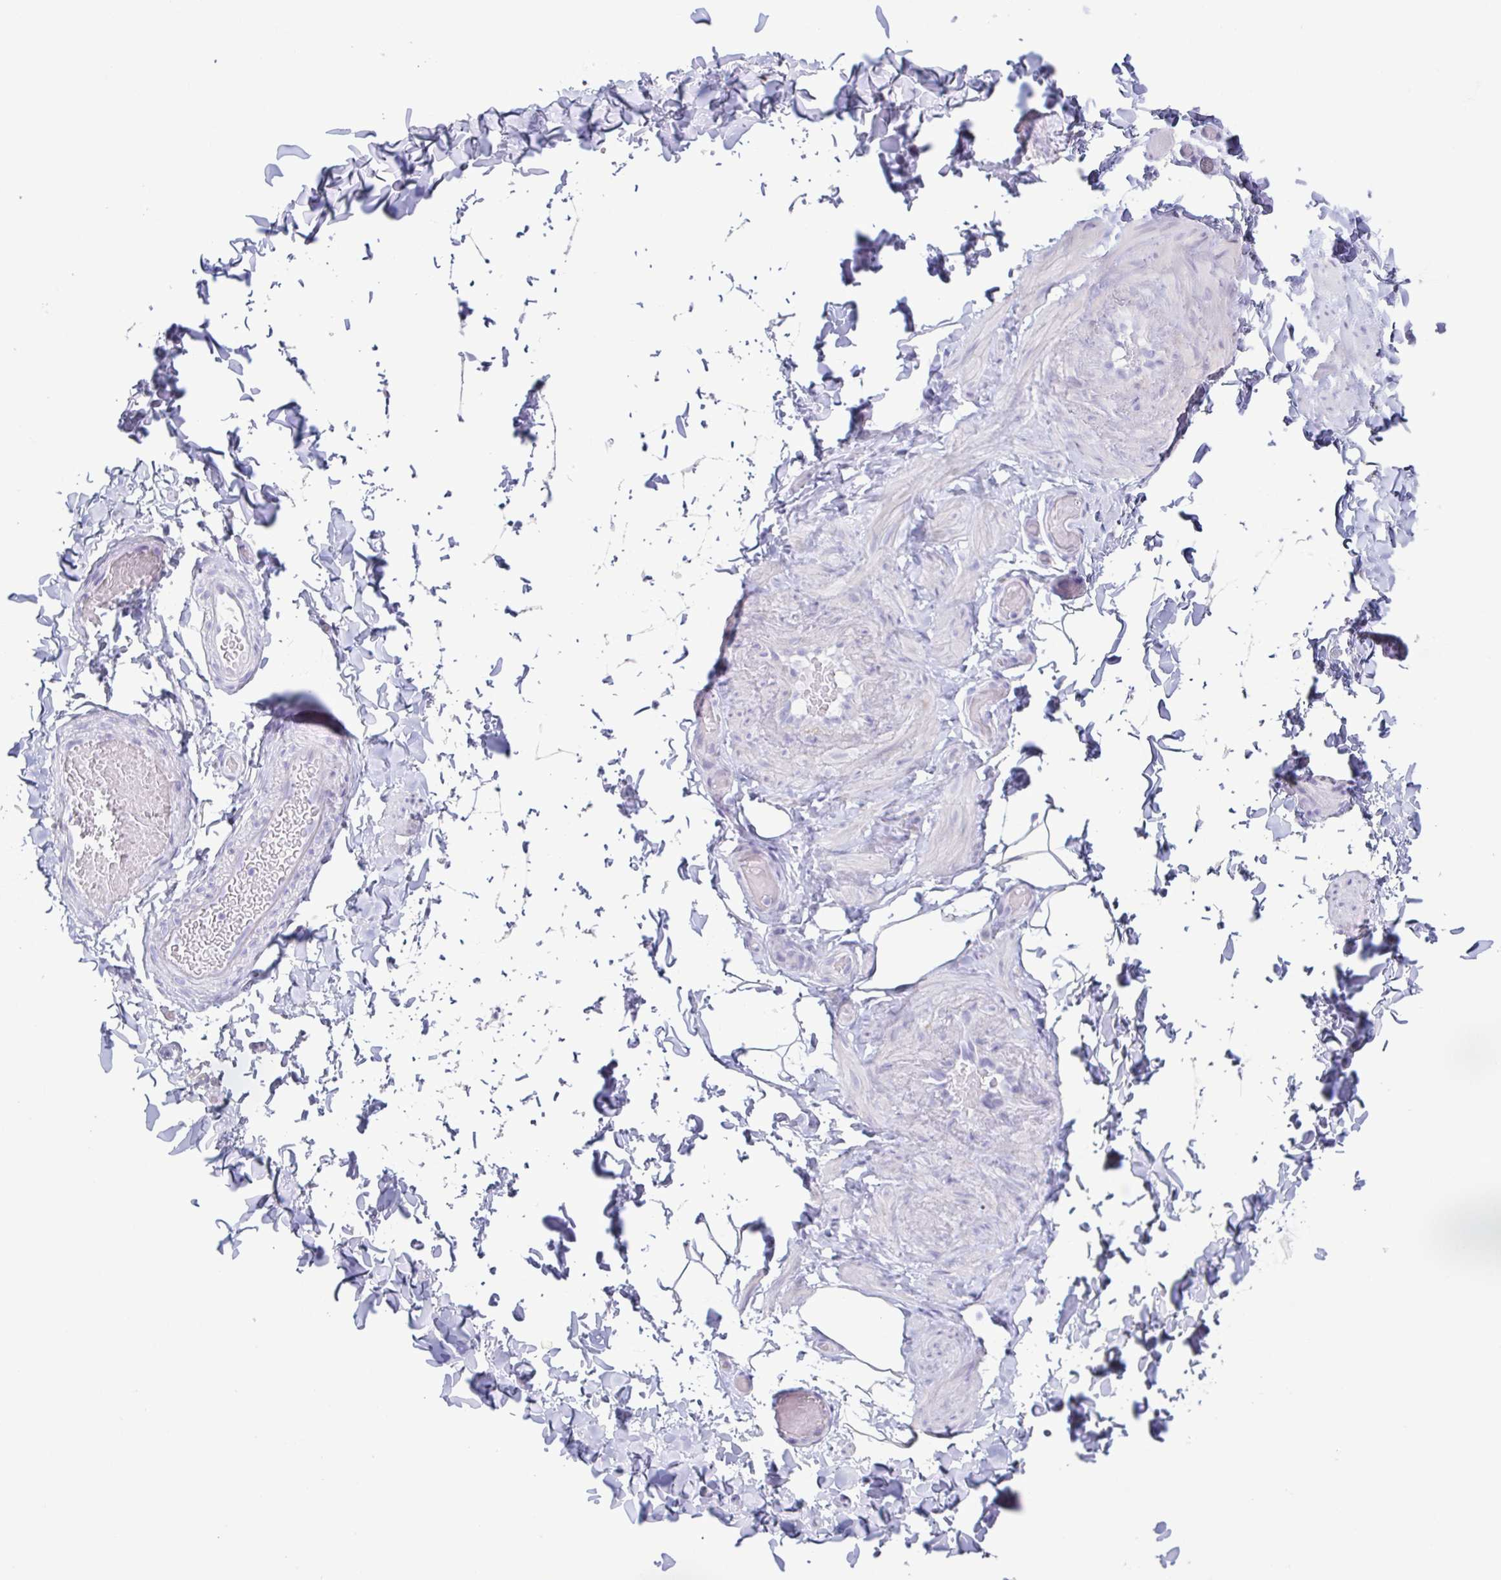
{"staining": {"intensity": "negative", "quantity": "none", "location": "none"}, "tissue": "adipose tissue", "cell_type": "Adipocytes", "image_type": "normal", "snomed": [{"axis": "morphology", "description": "Normal tissue, NOS"}, {"axis": "topography", "description": "Soft tissue"}, {"axis": "topography", "description": "Adipose tissue"}, {"axis": "topography", "description": "Vascular tissue"}, {"axis": "topography", "description": "Peripheral nerve tissue"}], "caption": "Protein analysis of benign adipose tissue reveals no significant staining in adipocytes. (Immunohistochemistry (ihc), brightfield microscopy, high magnification).", "gene": "PRR27", "patient": {"sex": "male", "age": 29}}